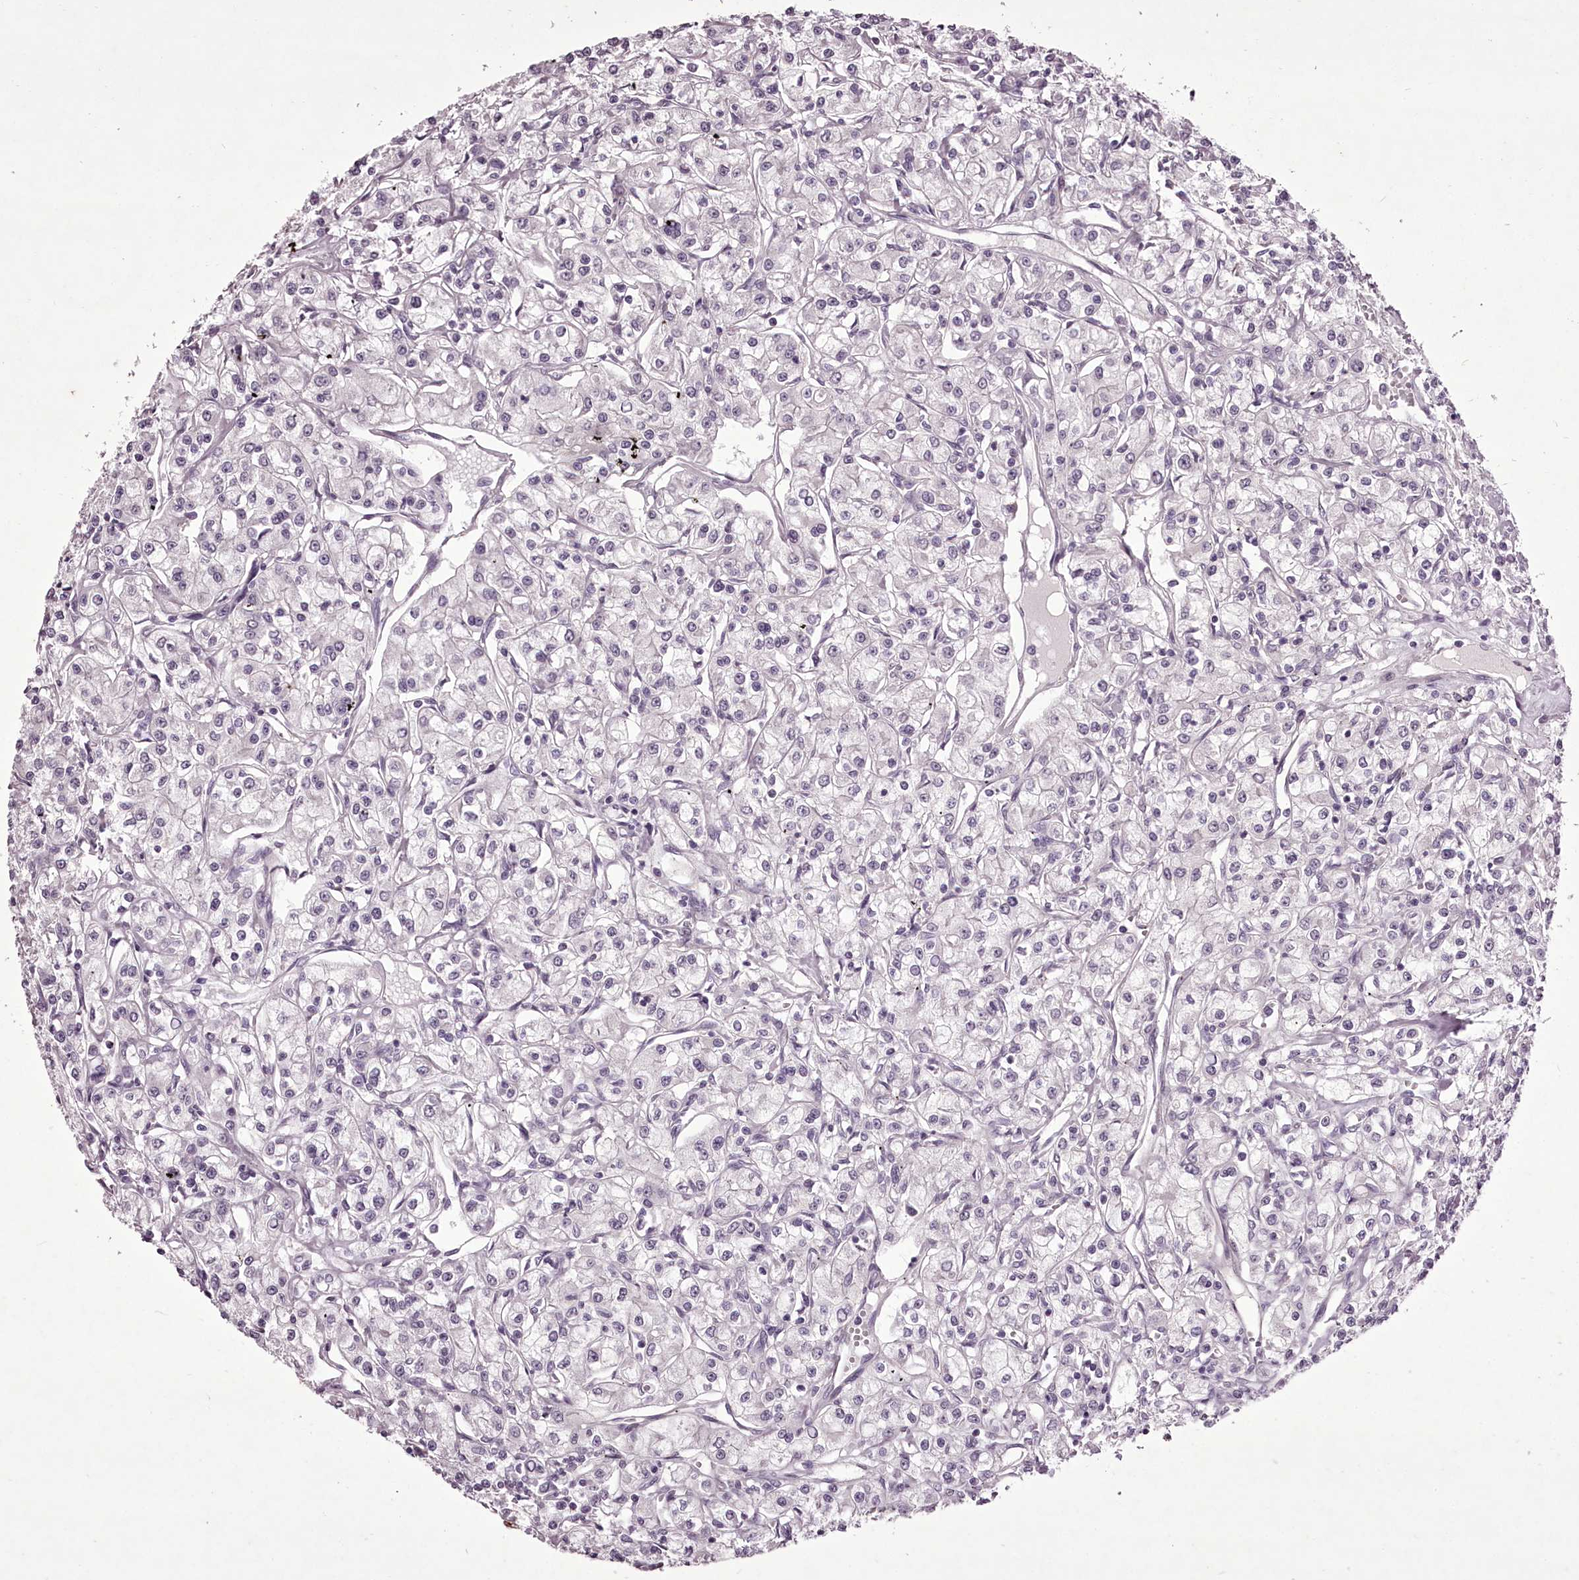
{"staining": {"intensity": "negative", "quantity": "none", "location": "none"}, "tissue": "renal cancer", "cell_type": "Tumor cells", "image_type": "cancer", "snomed": [{"axis": "morphology", "description": "Adenocarcinoma, NOS"}, {"axis": "topography", "description": "Kidney"}], "caption": "Immunohistochemistry histopathology image of renal cancer (adenocarcinoma) stained for a protein (brown), which exhibits no expression in tumor cells.", "gene": "C1orf56", "patient": {"sex": "female", "age": 59}}